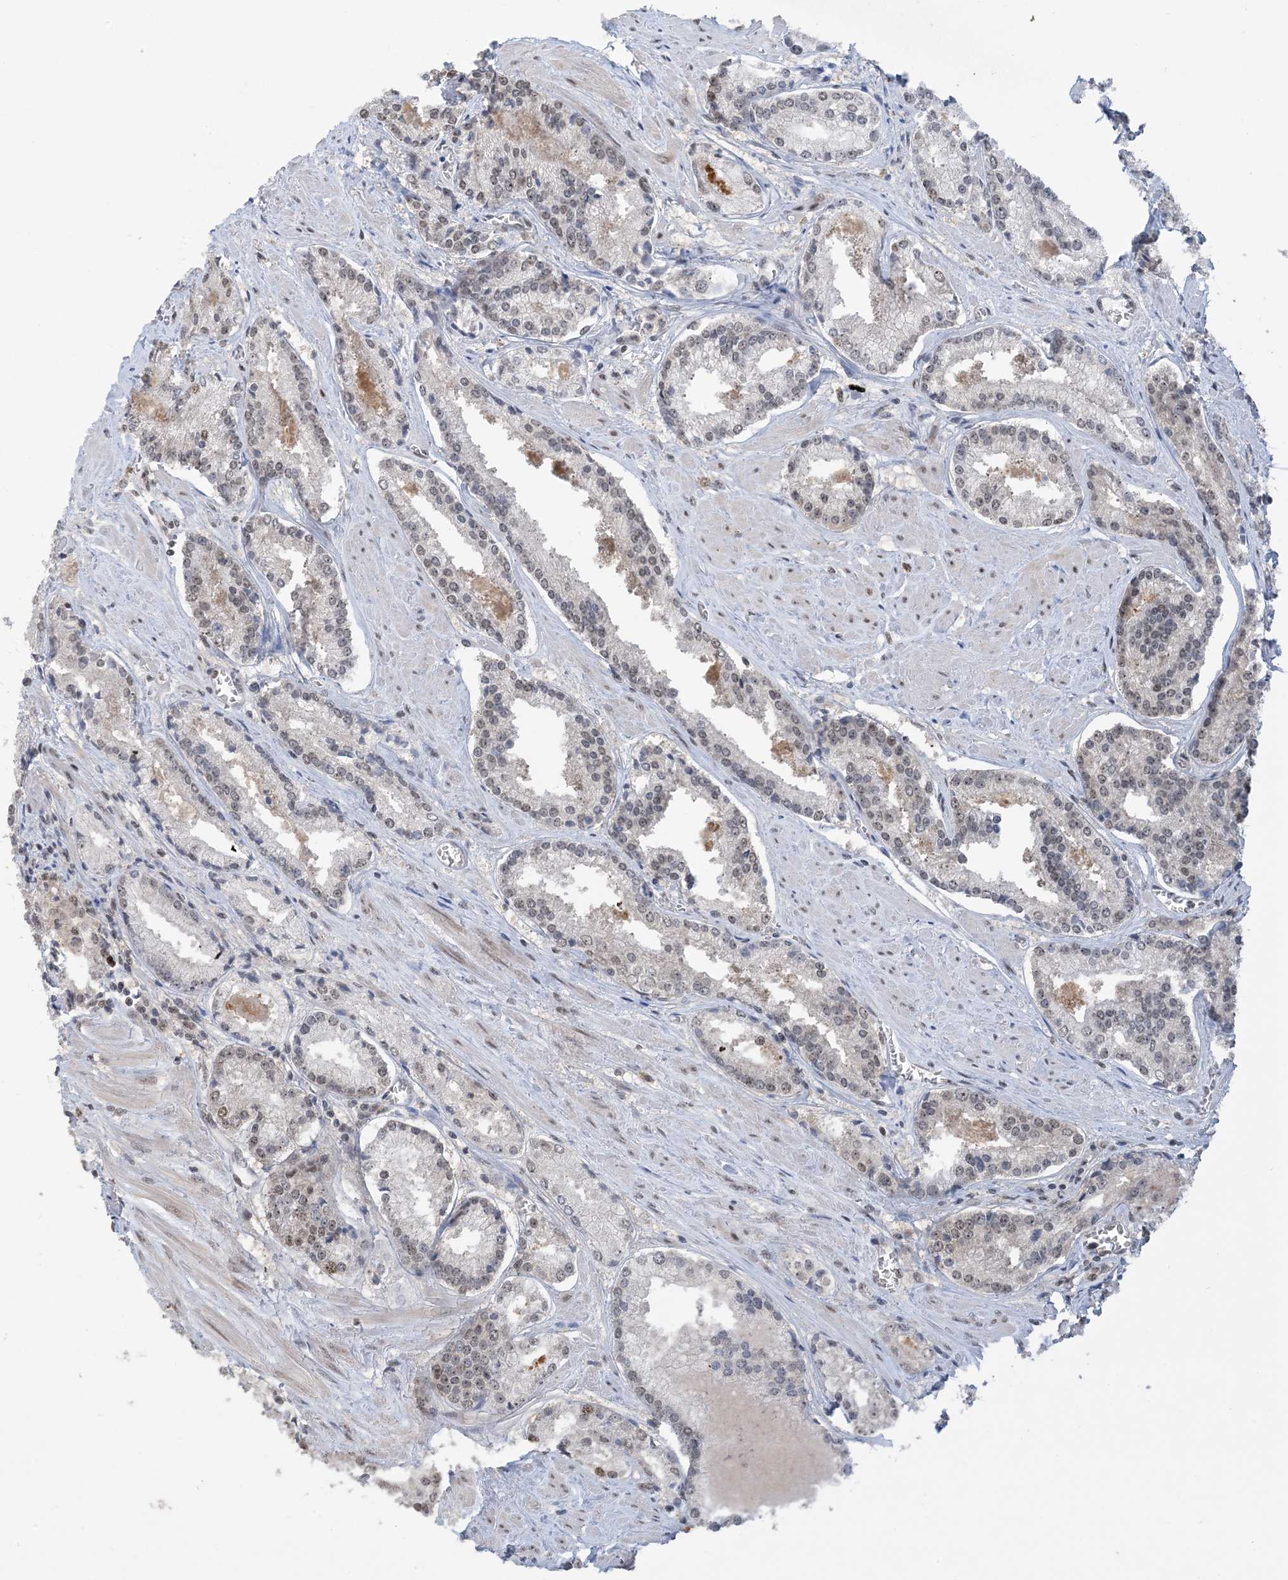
{"staining": {"intensity": "moderate", "quantity": "<25%", "location": "nuclear"}, "tissue": "prostate cancer", "cell_type": "Tumor cells", "image_type": "cancer", "snomed": [{"axis": "morphology", "description": "Adenocarcinoma, Low grade"}, {"axis": "topography", "description": "Prostate"}], "caption": "Prostate adenocarcinoma (low-grade) stained with DAB (3,3'-diaminobenzidine) IHC exhibits low levels of moderate nuclear positivity in approximately <25% of tumor cells. The protein of interest is shown in brown color, while the nuclei are stained blue.", "gene": "ACYP2", "patient": {"sex": "male", "age": 54}}